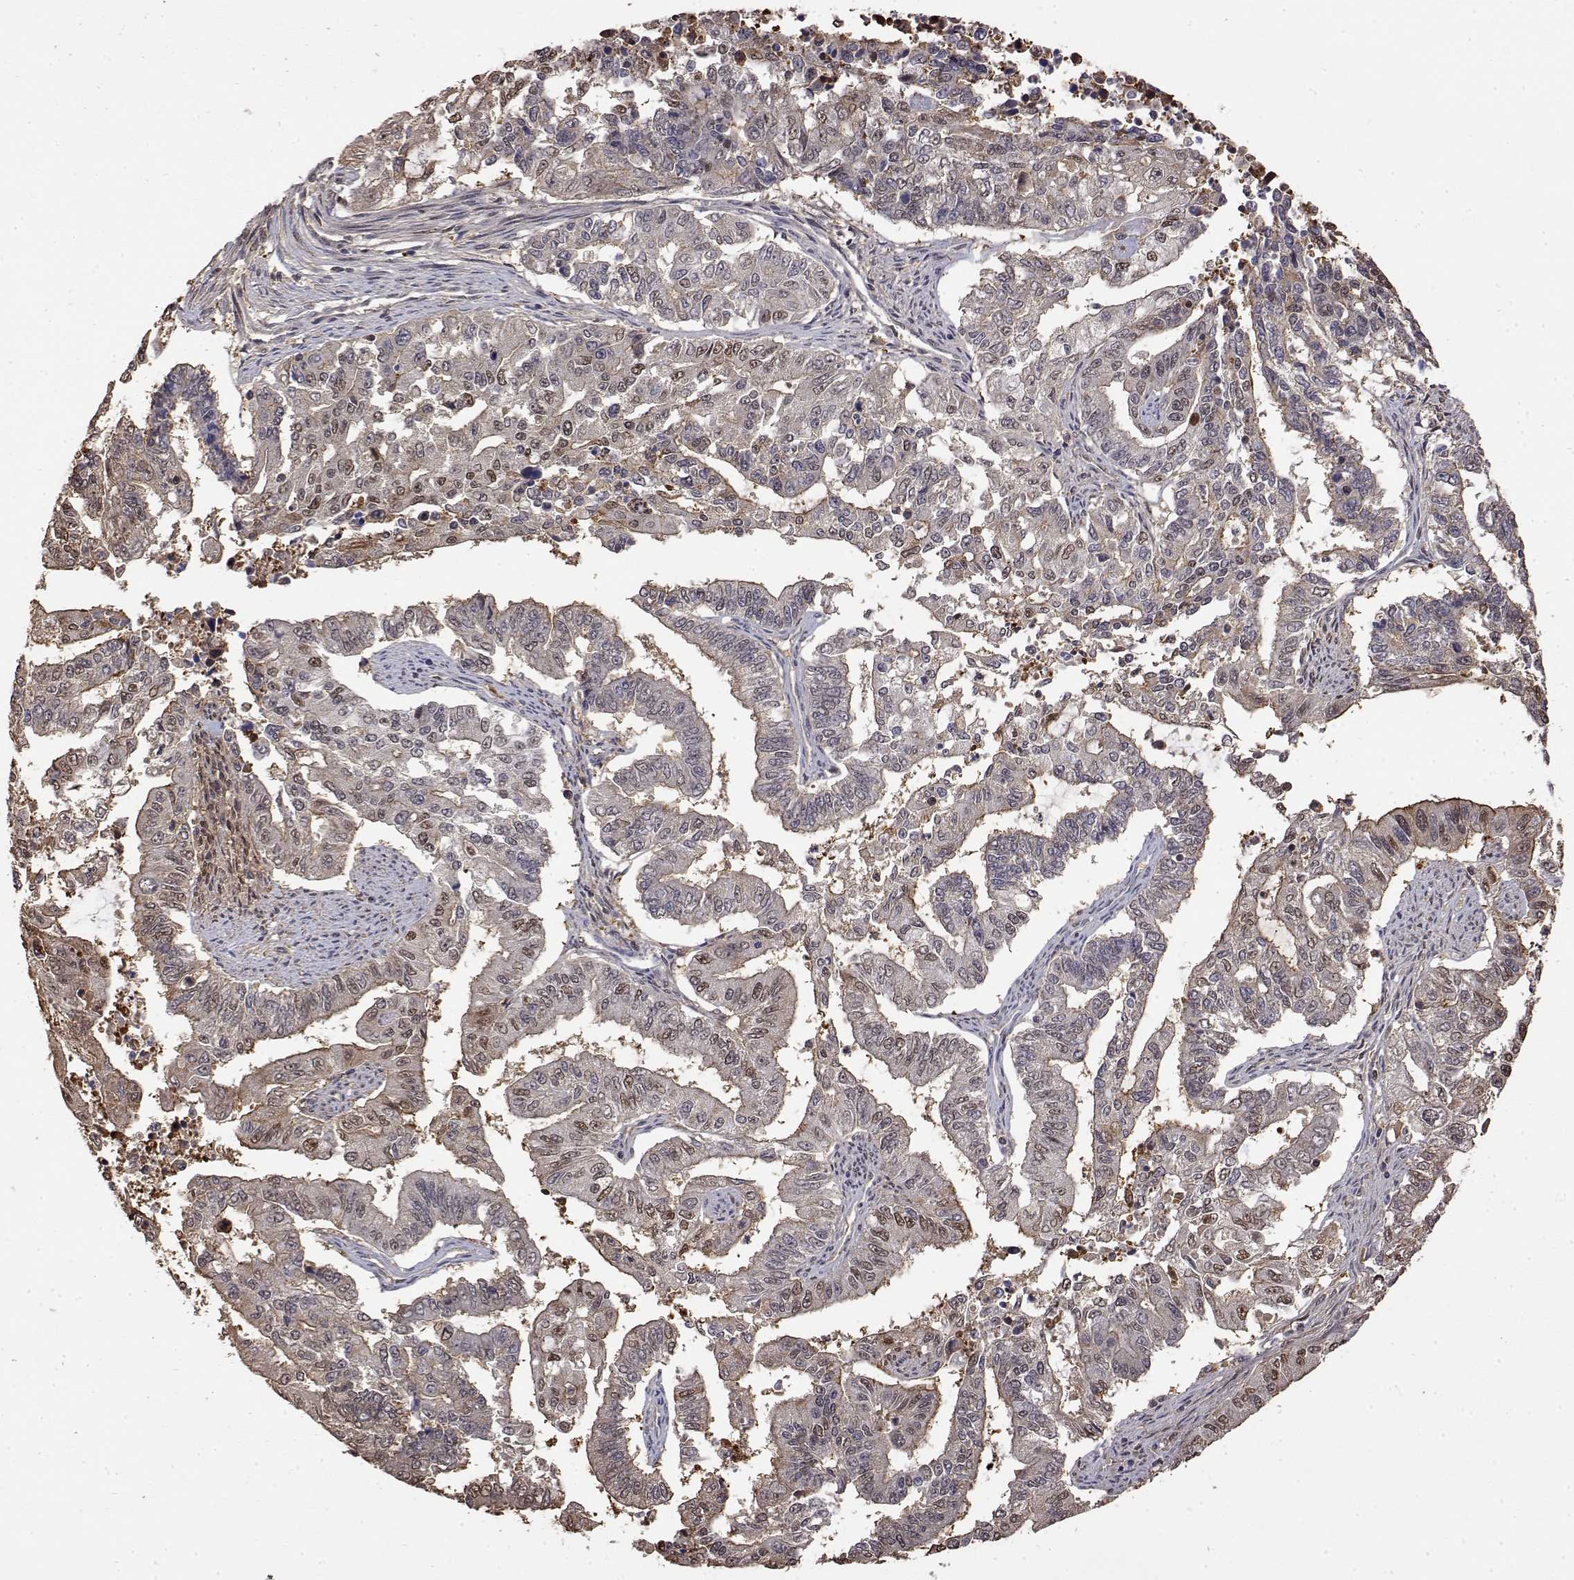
{"staining": {"intensity": "moderate", "quantity": "<25%", "location": "nuclear"}, "tissue": "endometrial cancer", "cell_type": "Tumor cells", "image_type": "cancer", "snomed": [{"axis": "morphology", "description": "Adenocarcinoma, NOS"}, {"axis": "topography", "description": "Uterus"}], "caption": "DAB (3,3'-diaminobenzidine) immunohistochemical staining of human endometrial cancer reveals moderate nuclear protein expression in about <25% of tumor cells.", "gene": "TPI1", "patient": {"sex": "female", "age": 59}}